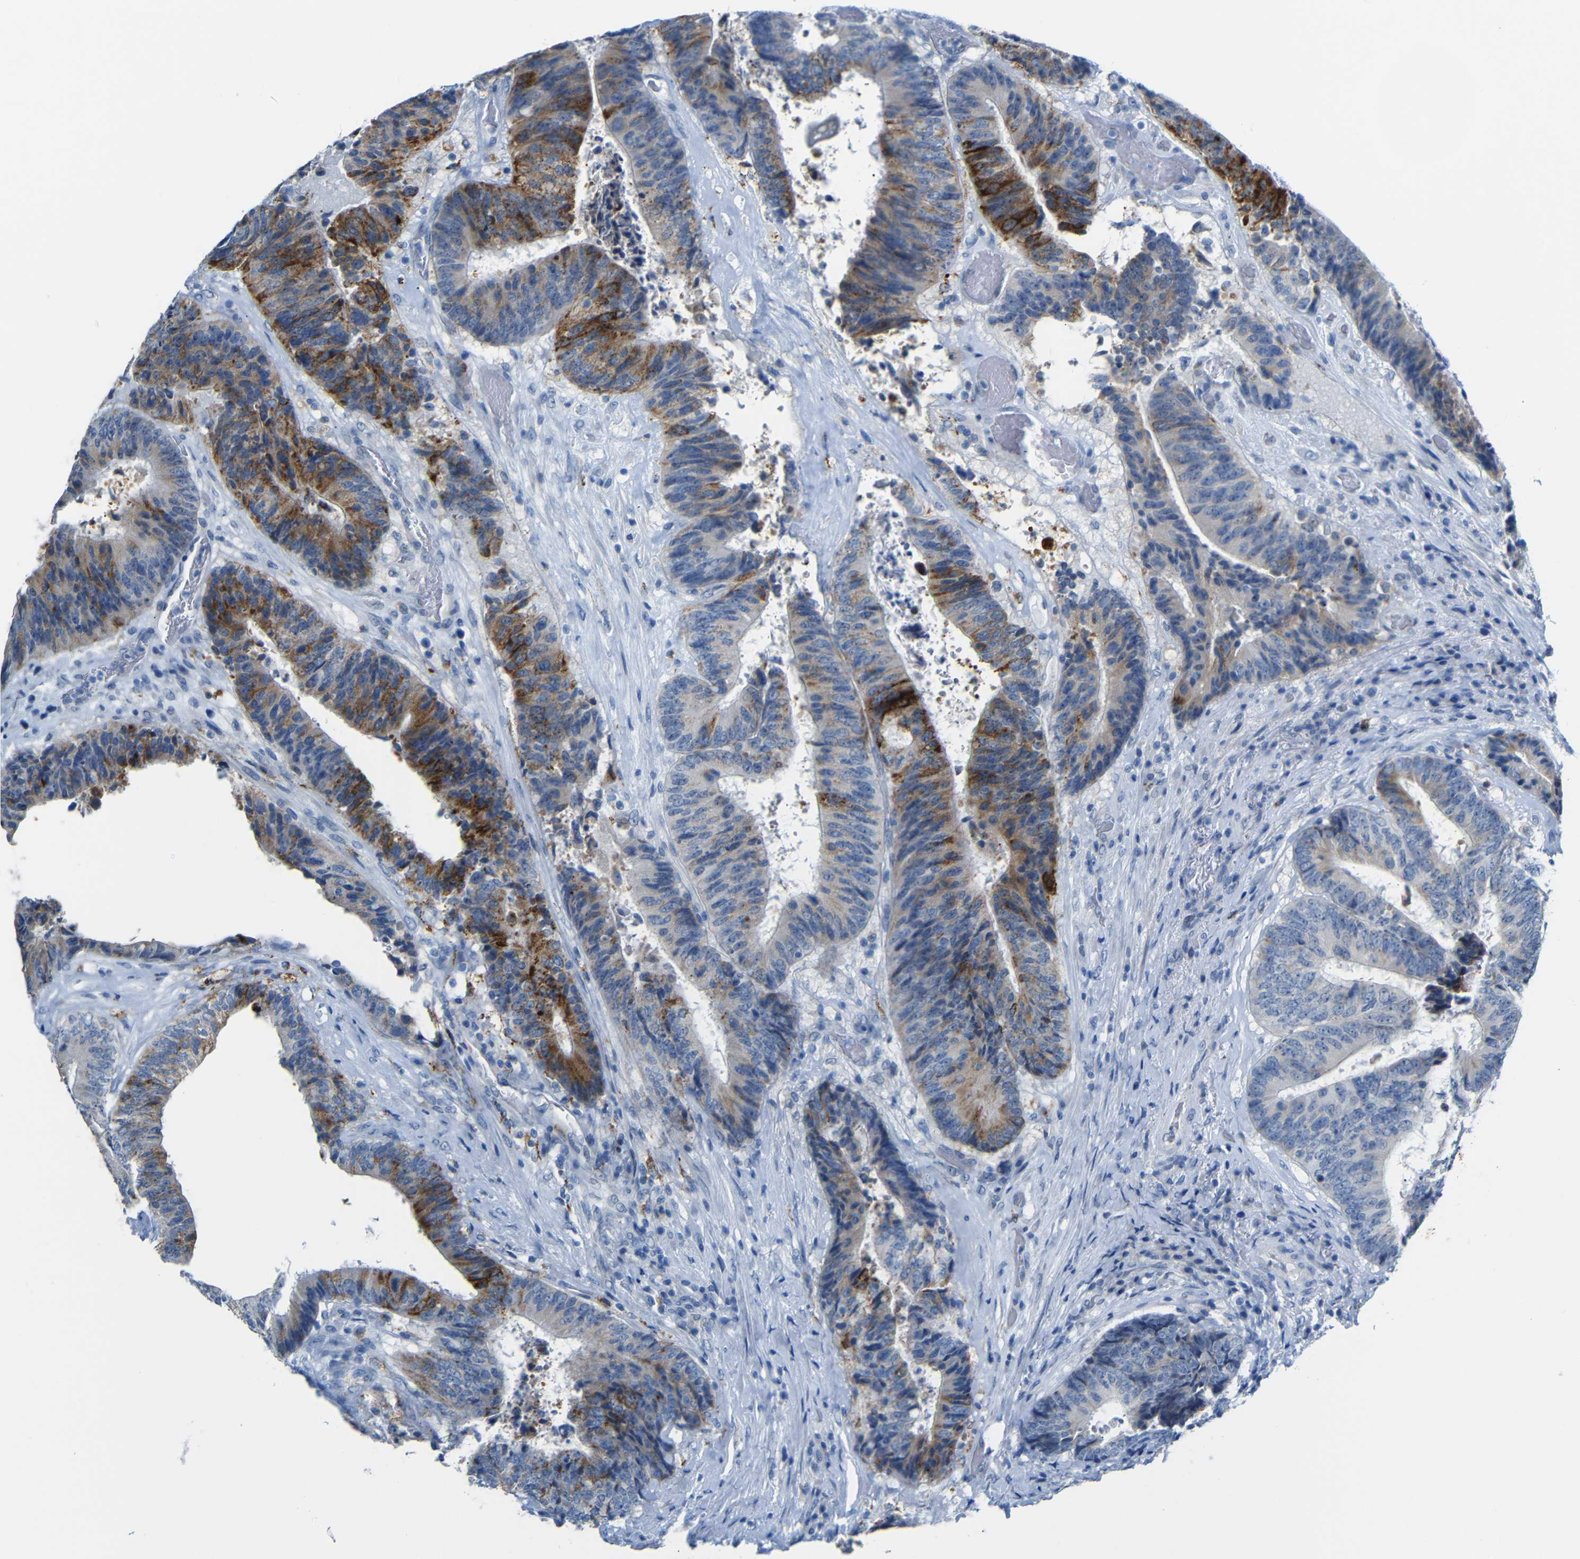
{"staining": {"intensity": "strong", "quantity": "<25%", "location": "cytoplasmic/membranous"}, "tissue": "colorectal cancer", "cell_type": "Tumor cells", "image_type": "cancer", "snomed": [{"axis": "morphology", "description": "Adenocarcinoma, NOS"}, {"axis": "topography", "description": "Rectum"}], "caption": "This is a micrograph of immunohistochemistry staining of colorectal cancer, which shows strong positivity in the cytoplasmic/membranous of tumor cells.", "gene": "C15orf48", "patient": {"sex": "male", "age": 72}}